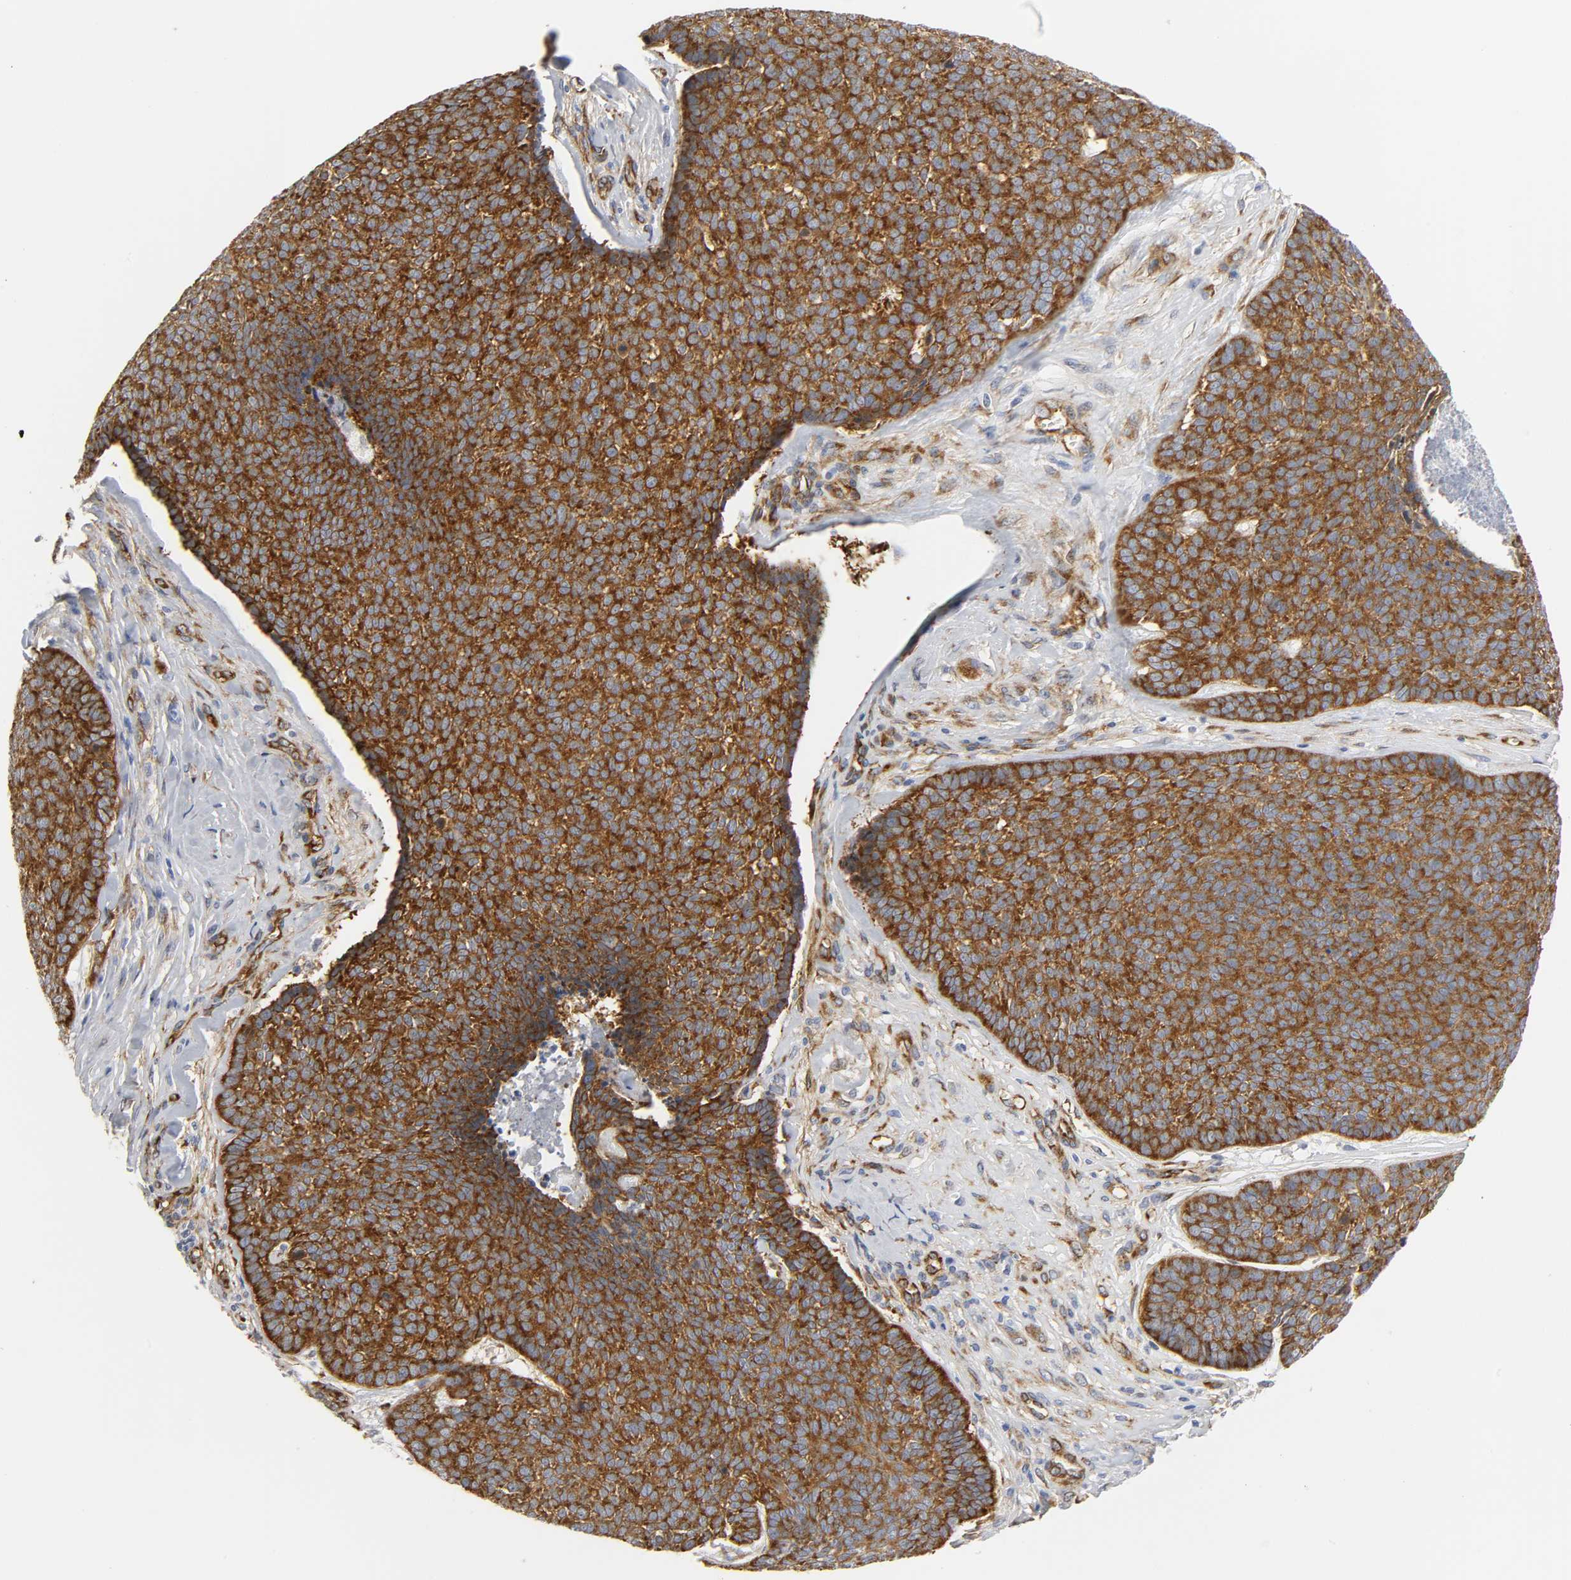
{"staining": {"intensity": "strong", "quantity": ">75%", "location": "cytoplasmic/membranous"}, "tissue": "skin cancer", "cell_type": "Tumor cells", "image_type": "cancer", "snomed": [{"axis": "morphology", "description": "Basal cell carcinoma"}, {"axis": "topography", "description": "Skin"}], "caption": "A micrograph of skin basal cell carcinoma stained for a protein reveals strong cytoplasmic/membranous brown staining in tumor cells. Using DAB (brown) and hematoxylin (blue) stains, captured at high magnification using brightfield microscopy.", "gene": "DOCK1", "patient": {"sex": "male", "age": 84}}